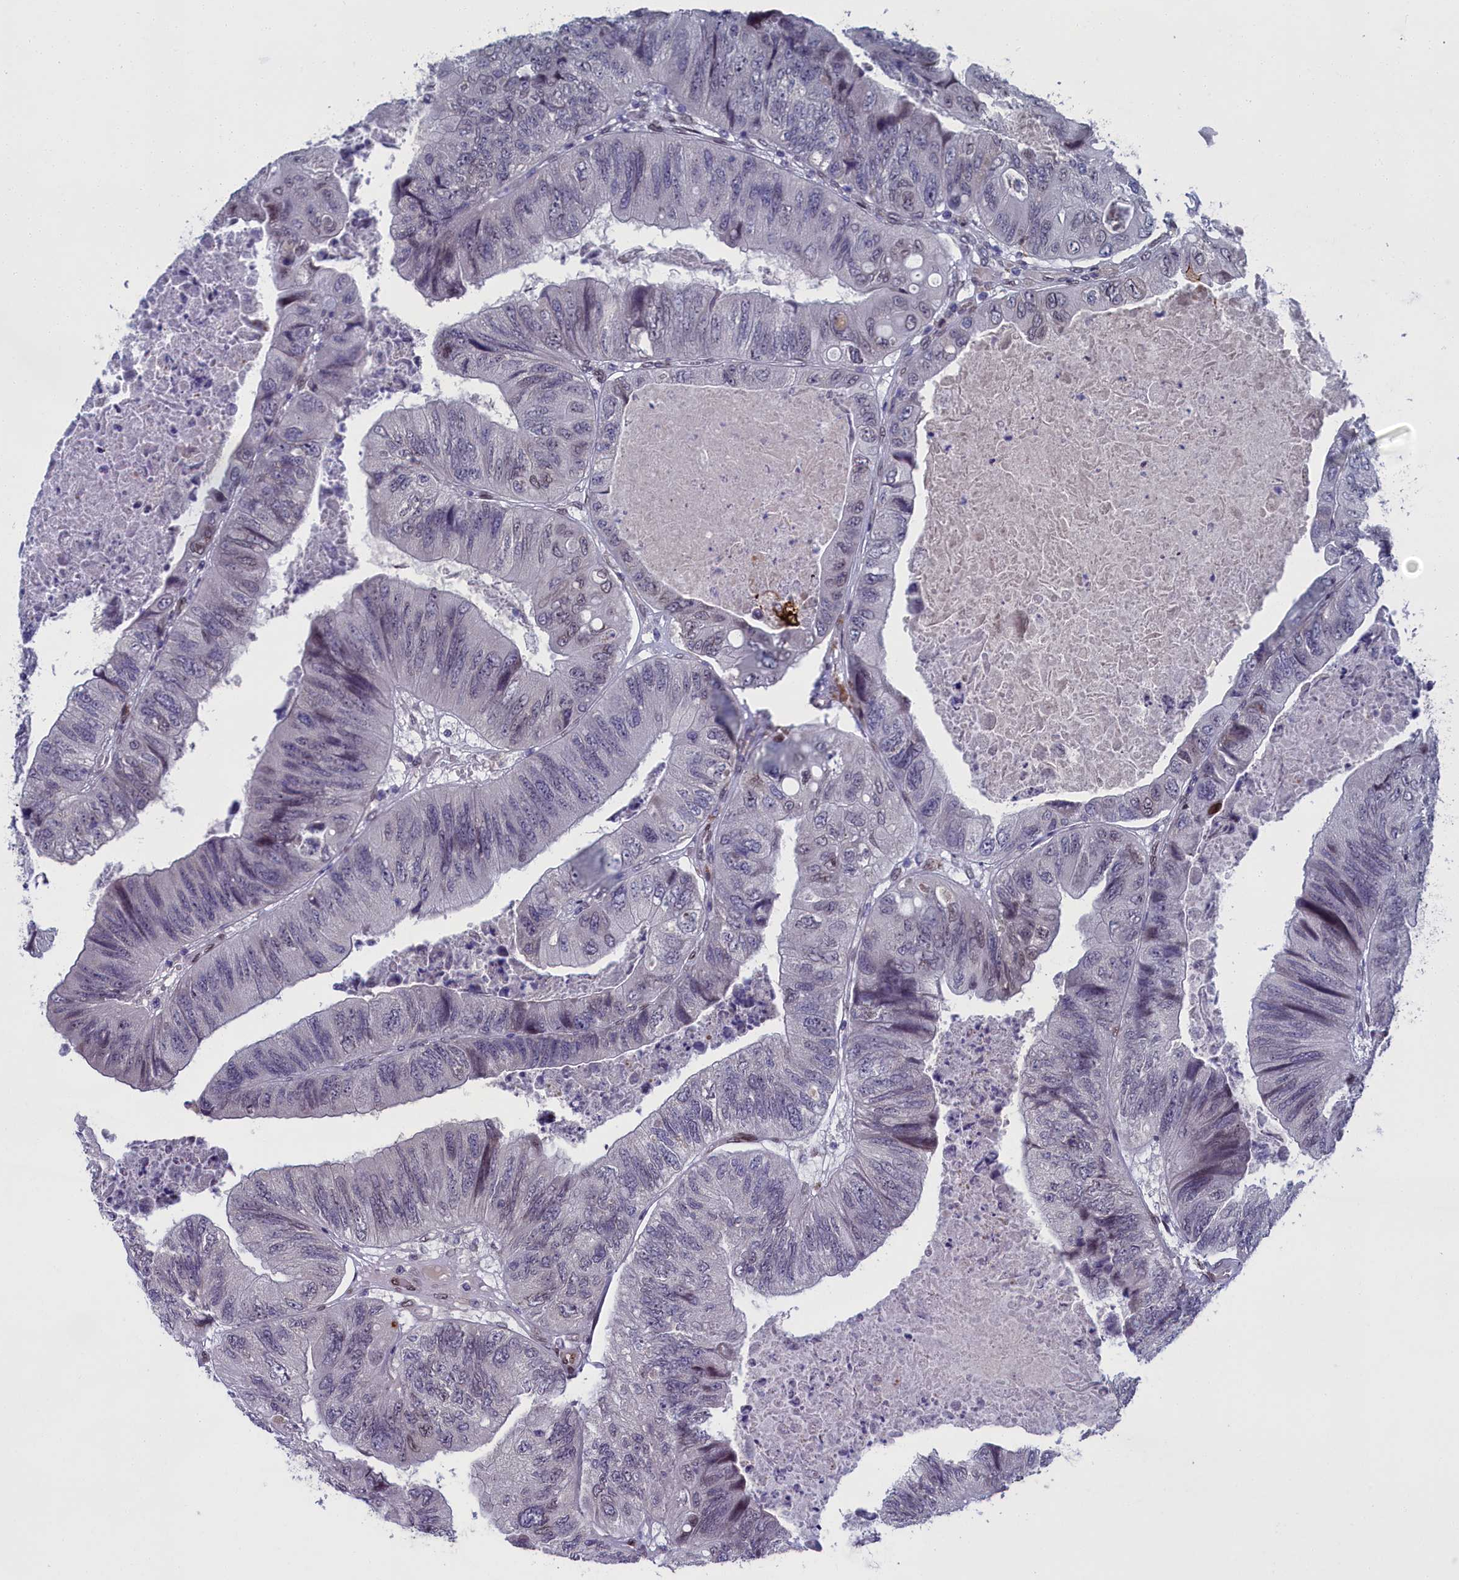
{"staining": {"intensity": "negative", "quantity": "none", "location": "none"}, "tissue": "colorectal cancer", "cell_type": "Tumor cells", "image_type": "cancer", "snomed": [{"axis": "morphology", "description": "Adenocarcinoma, NOS"}, {"axis": "topography", "description": "Rectum"}], "caption": "High magnification brightfield microscopy of colorectal cancer stained with DAB (brown) and counterstained with hematoxylin (blue): tumor cells show no significant expression. The staining is performed using DAB brown chromogen with nuclei counter-stained in using hematoxylin.", "gene": "GPSM1", "patient": {"sex": "male", "age": 63}}